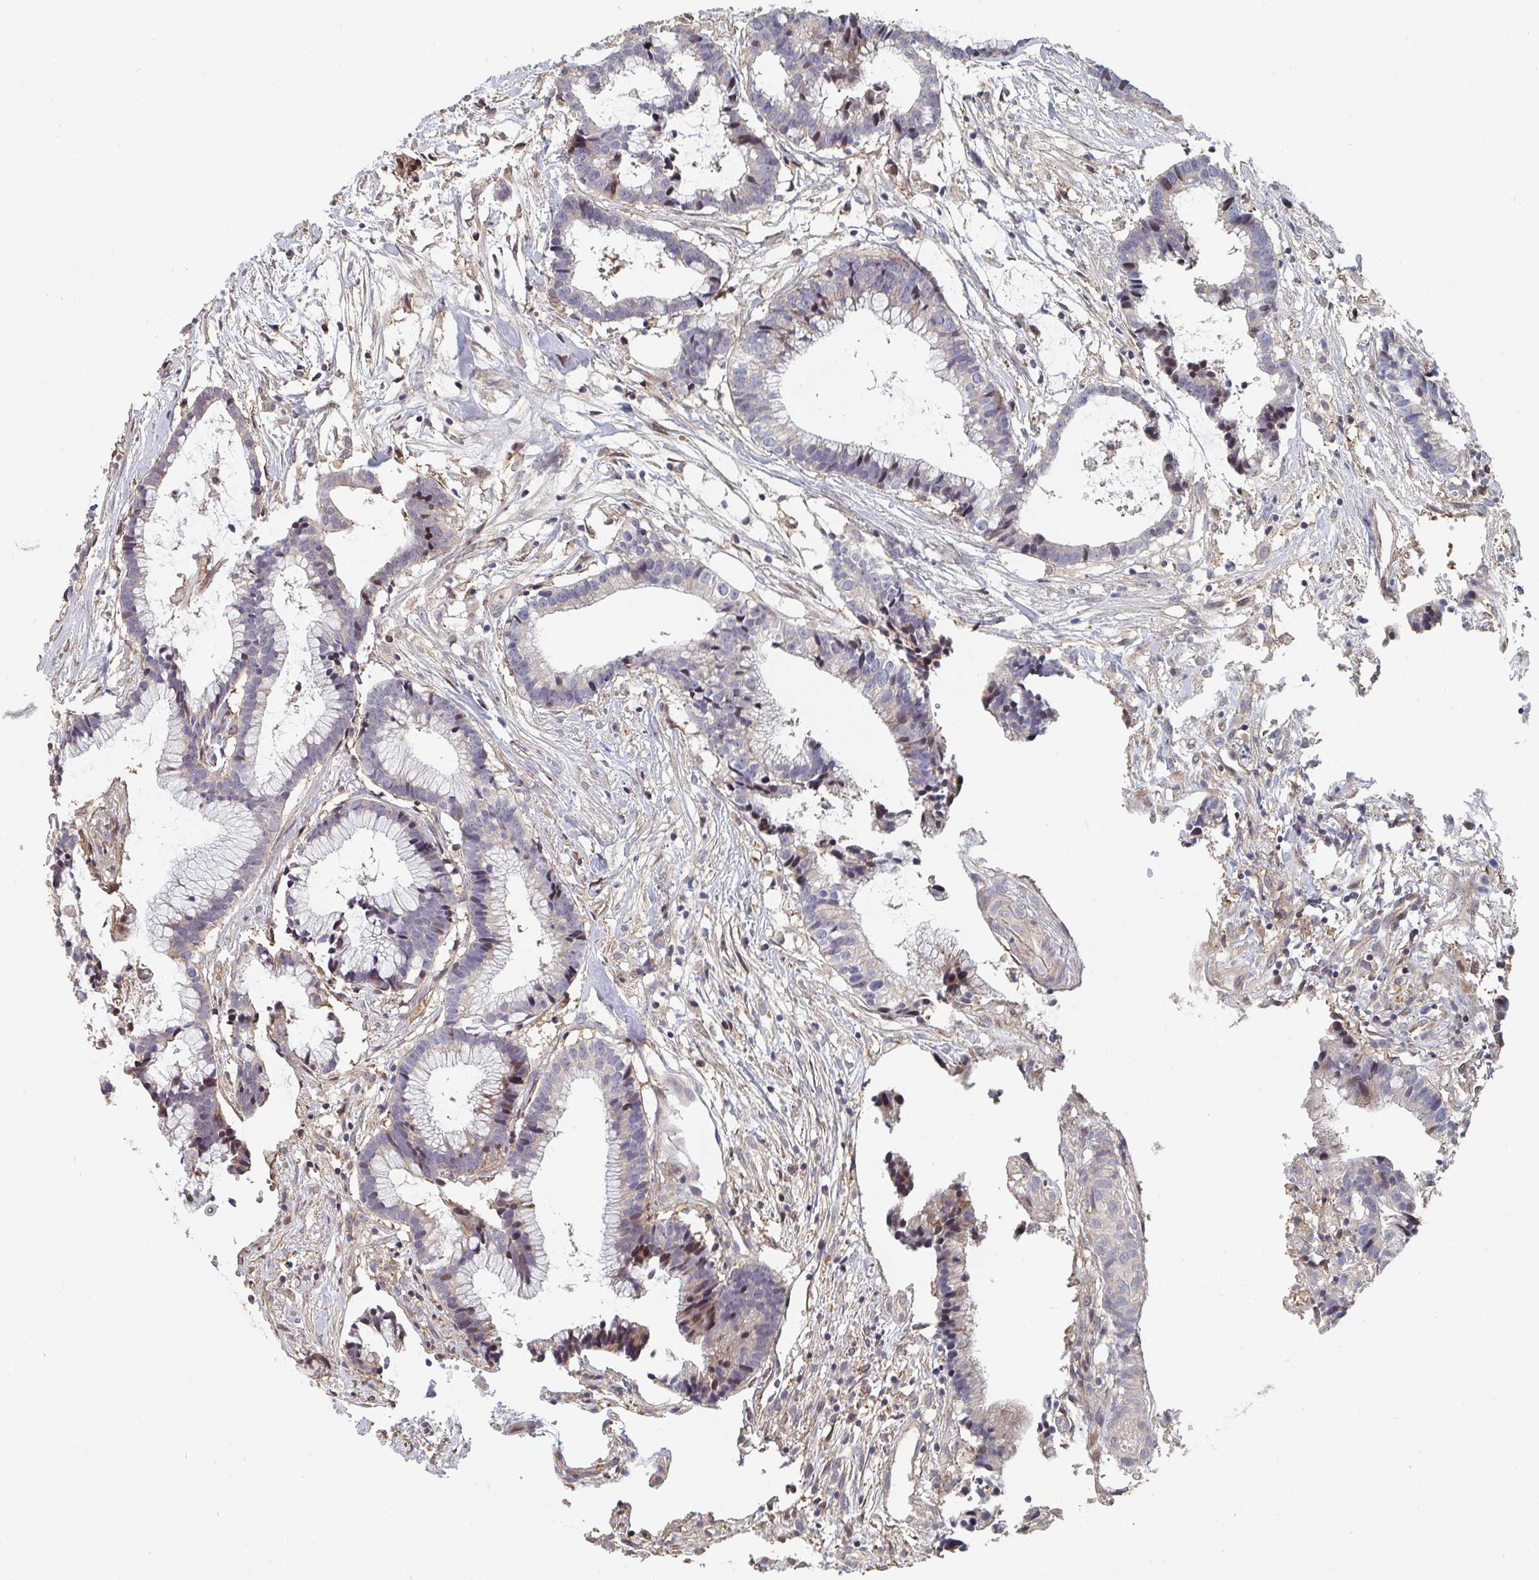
{"staining": {"intensity": "negative", "quantity": "none", "location": "none"}, "tissue": "colorectal cancer", "cell_type": "Tumor cells", "image_type": "cancer", "snomed": [{"axis": "morphology", "description": "Adenocarcinoma, NOS"}, {"axis": "topography", "description": "Colon"}], "caption": "IHC image of neoplastic tissue: human colorectal adenocarcinoma stained with DAB demonstrates no significant protein staining in tumor cells.", "gene": "PTEN", "patient": {"sex": "female", "age": 78}}